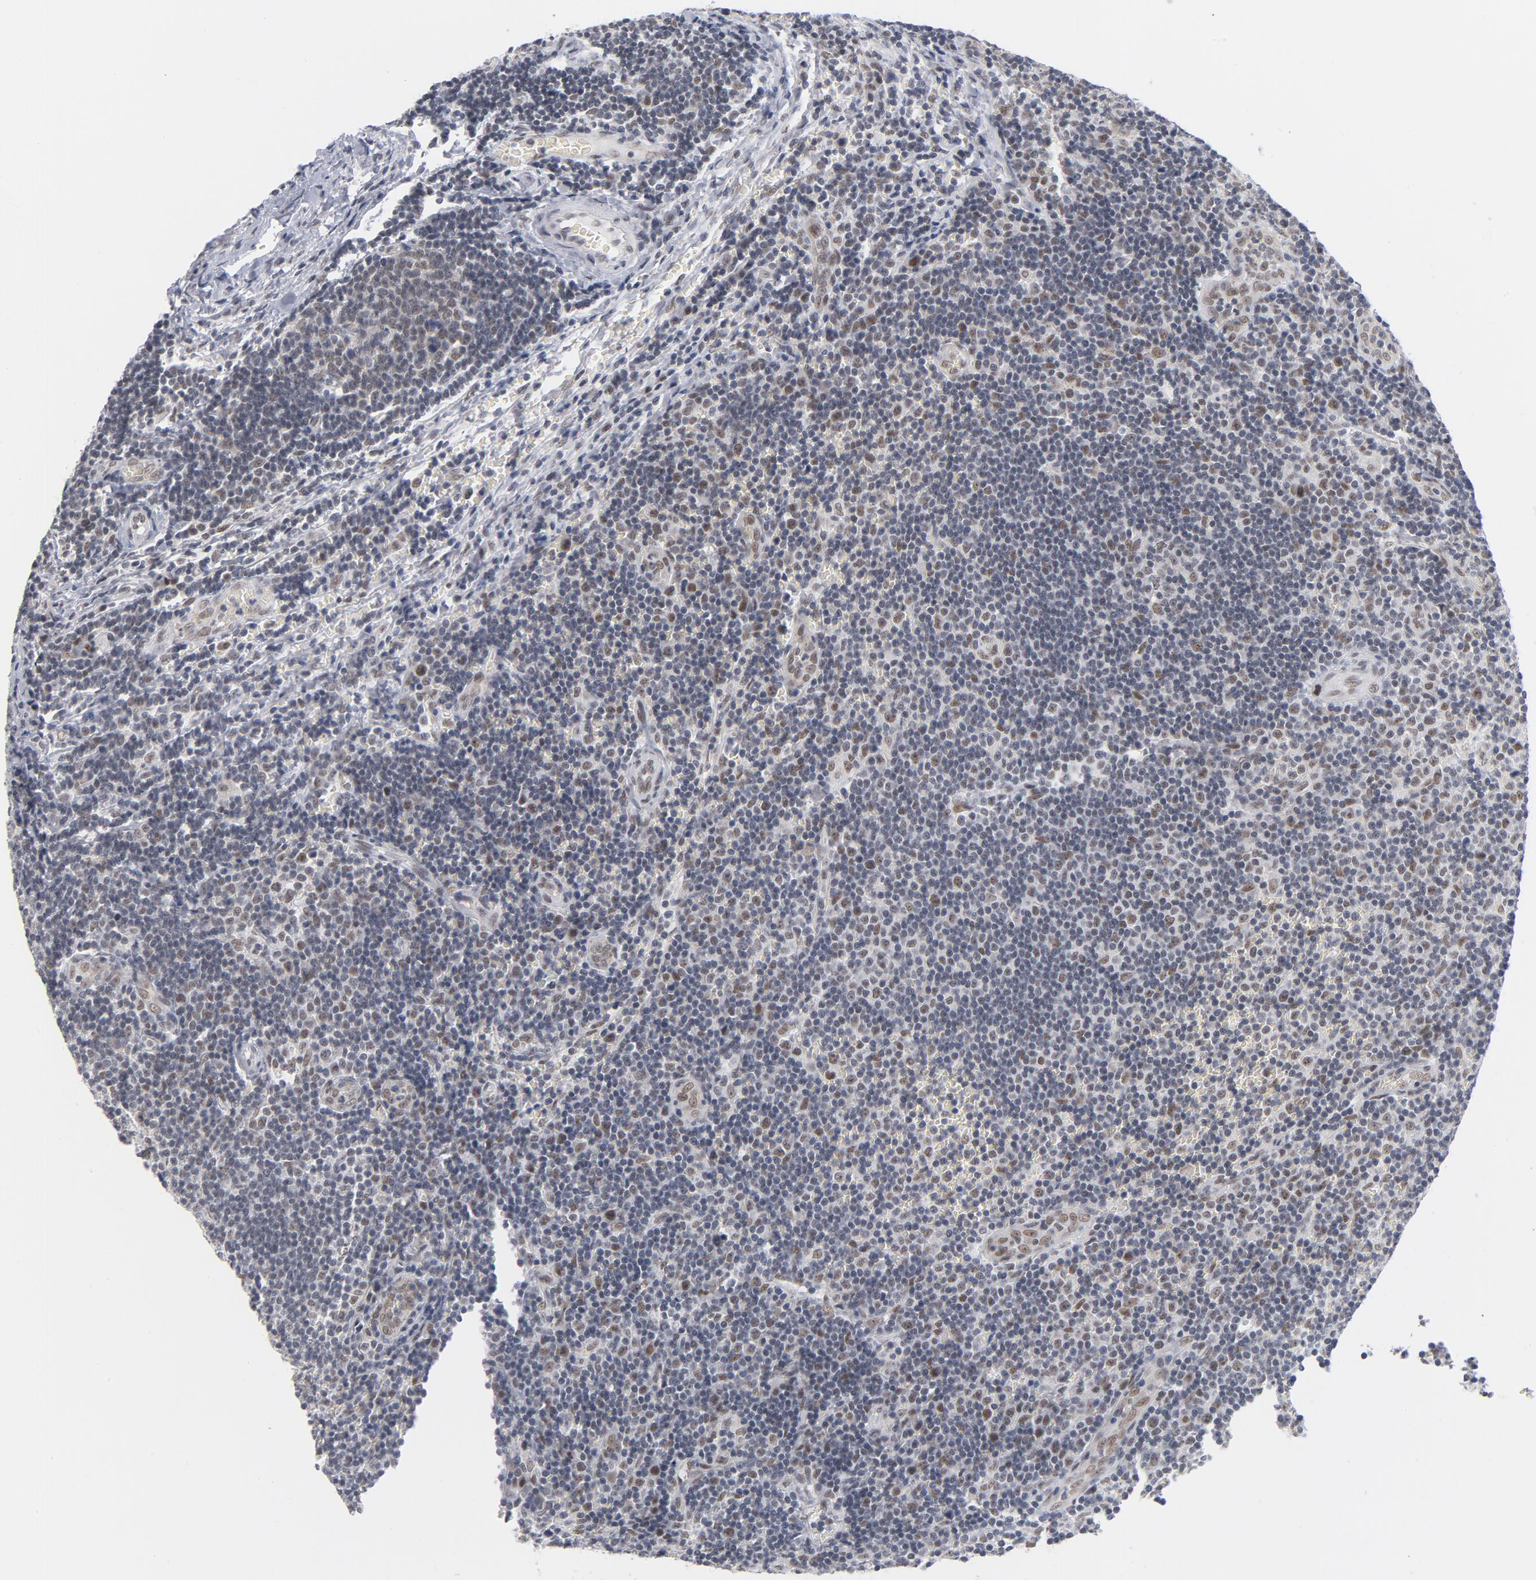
{"staining": {"intensity": "moderate", "quantity": "25%-75%", "location": "nuclear"}, "tissue": "lymph node", "cell_type": "Germinal center cells", "image_type": "normal", "snomed": [{"axis": "morphology", "description": "Normal tissue, NOS"}, {"axis": "topography", "description": "Lymph node"}, {"axis": "topography", "description": "Salivary gland"}], "caption": "Immunohistochemistry (IHC) image of normal lymph node stained for a protein (brown), which shows medium levels of moderate nuclear expression in approximately 25%-75% of germinal center cells.", "gene": "BAP1", "patient": {"sex": "male", "age": 8}}